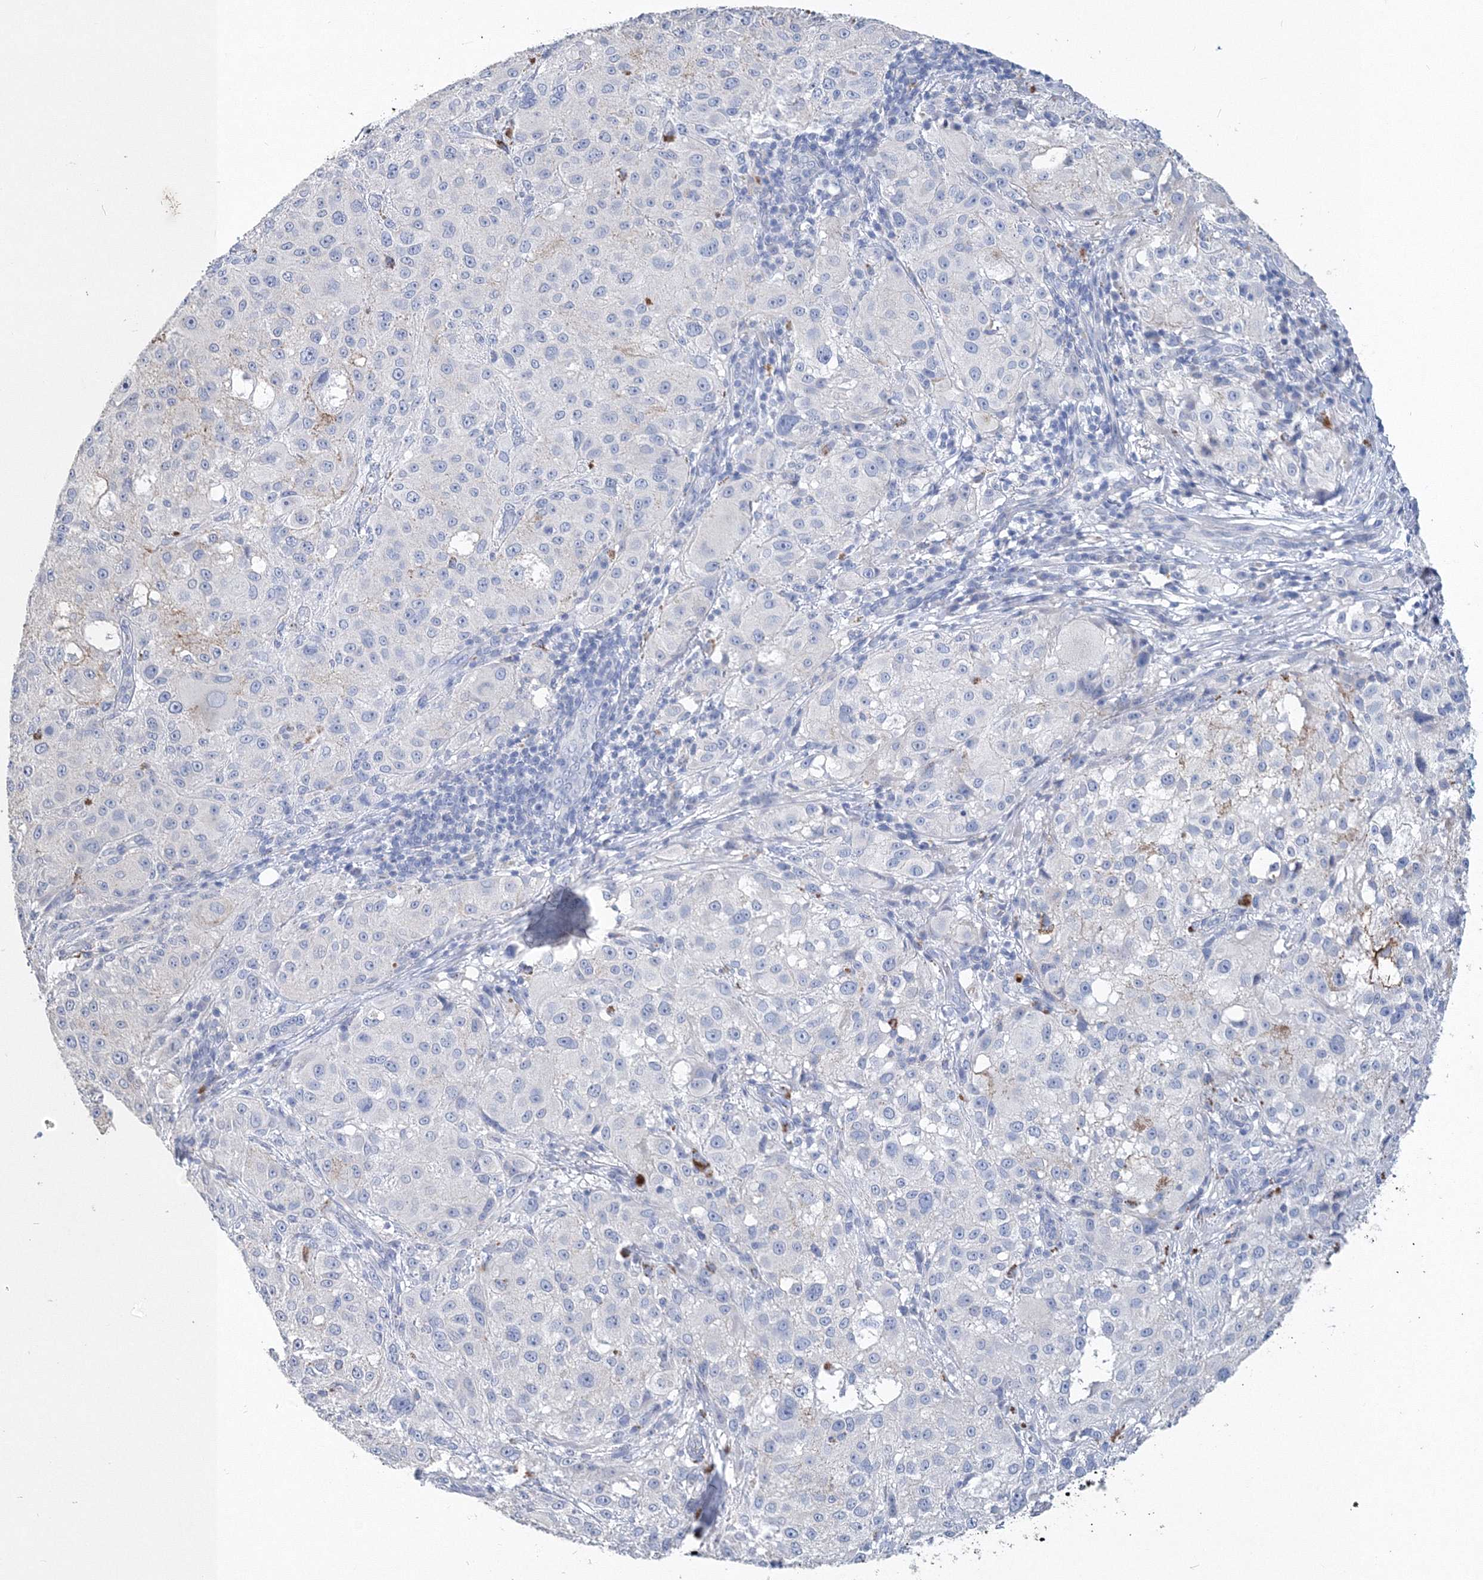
{"staining": {"intensity": "negative", "quantity": "none", "location": "none"}, "tissue": "melanoma", "cell_type": "Tumor cells", "image_type": "cancer", "snomed": [{"axis": "morphology", "description": "Necrosis, NOS"}, {"axis": "morphology", "description": "Malignant melanoma, NOS"}, {"axis": "topography", "description": "Skin"}], "caption": "Histopathology image shows no protein staining in tumor cells of malignant melanoma tissue.", "gene": "OSBPL6", "patient": {"sex": "female", "age": 87}}